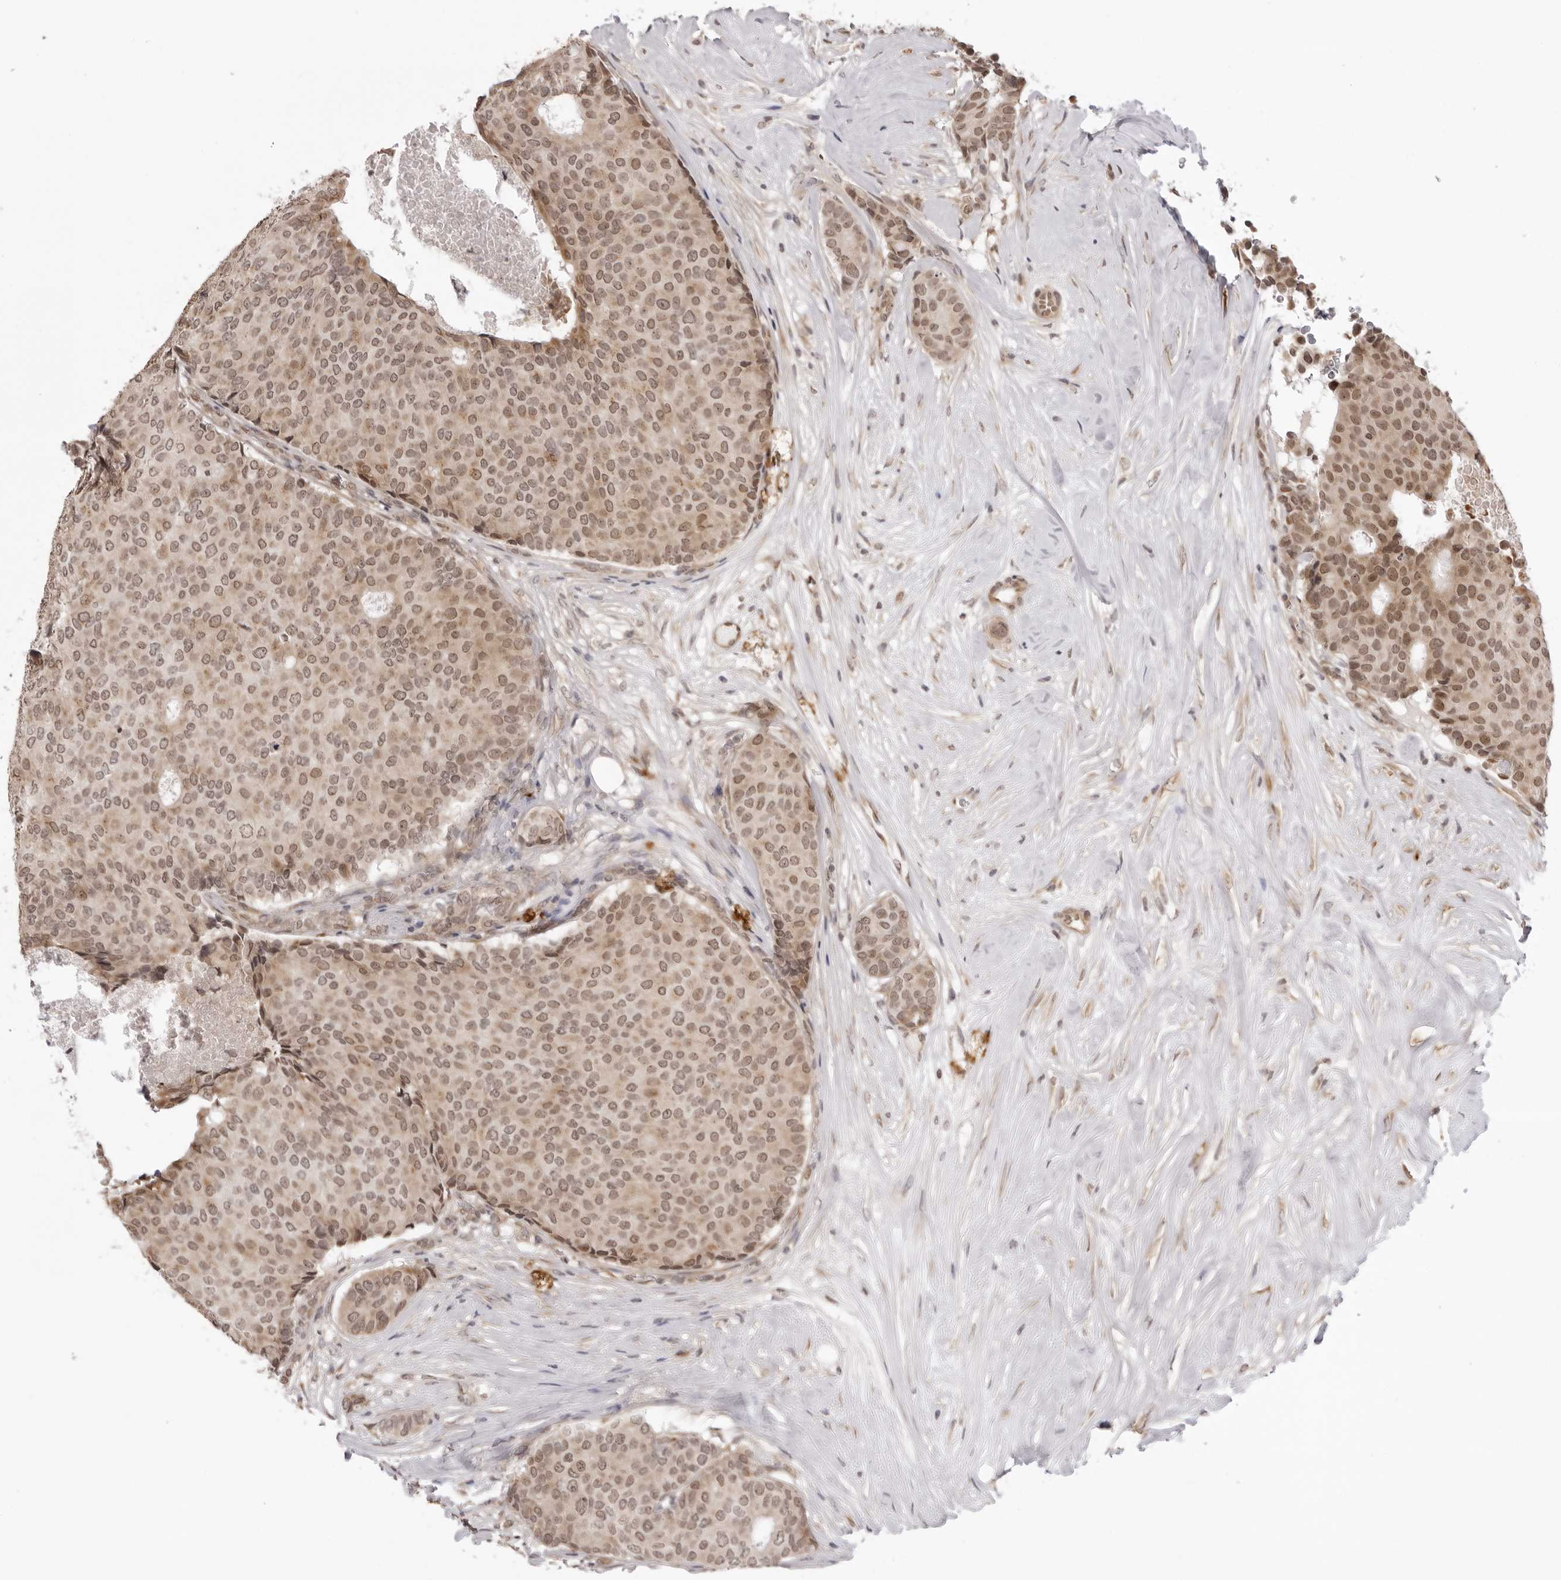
{"staining": {"intensity": "moderate", "quantity": ">75%", "location": "nuclear"}, "tissue": "breast cancer", "cell_type": "Tumor cells", "image_type": "cancer", "snomed": [{"axis": "morphology", "description": "Duct carcinoma"}, {"axis": "topography", "description": "Breast"}], "caption": "Immunohistochemical staining of breast cancer (invasive ductal carcinoma) exhibits medium levels of moderate nuclear protein expression in about >75% of tumor cells. The protein of interest is shown in brown color, while the nuclei are stained blue.", "gene": "ZC3H11A", "patient": {"sex": "female", "age": 75}}